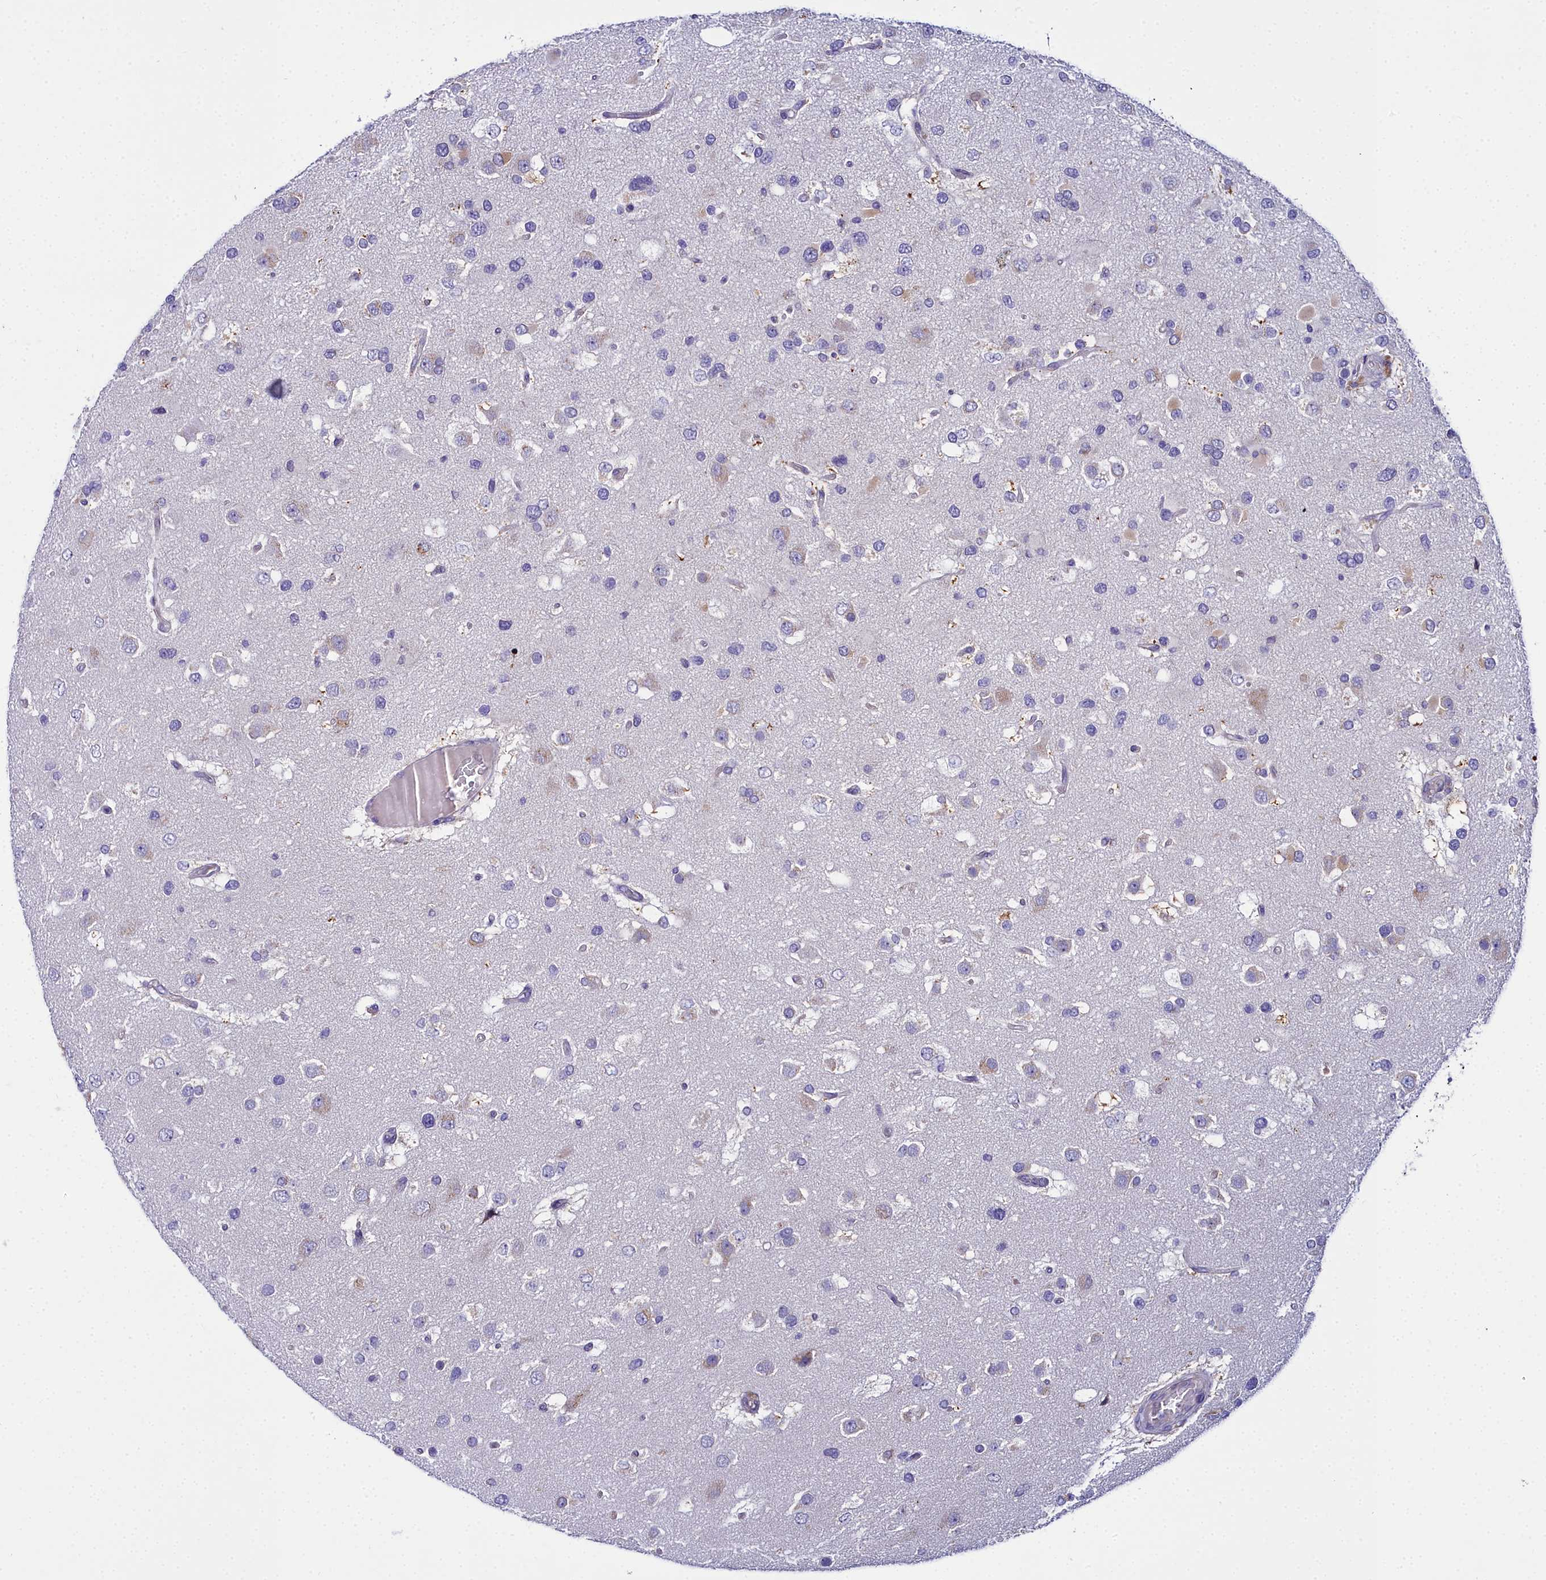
{"staining": {"intensity": "negative", "quantity": "none", "location": "none"}, "tissue": "glioma", "cell_type": "Tumor cells", "image_type": "cancer", "snomed": [{"axis": "morphology", "description": "Glioma, malignant, High grade"}, {"axis": "topography", "description": "Brain"}], "caption": "Immunohistochemical staining of glioma exhibits no significant positivity in tumor cells.", "gene": "ELAPOR2", "patient": {"sex": "male", "age": 53}}